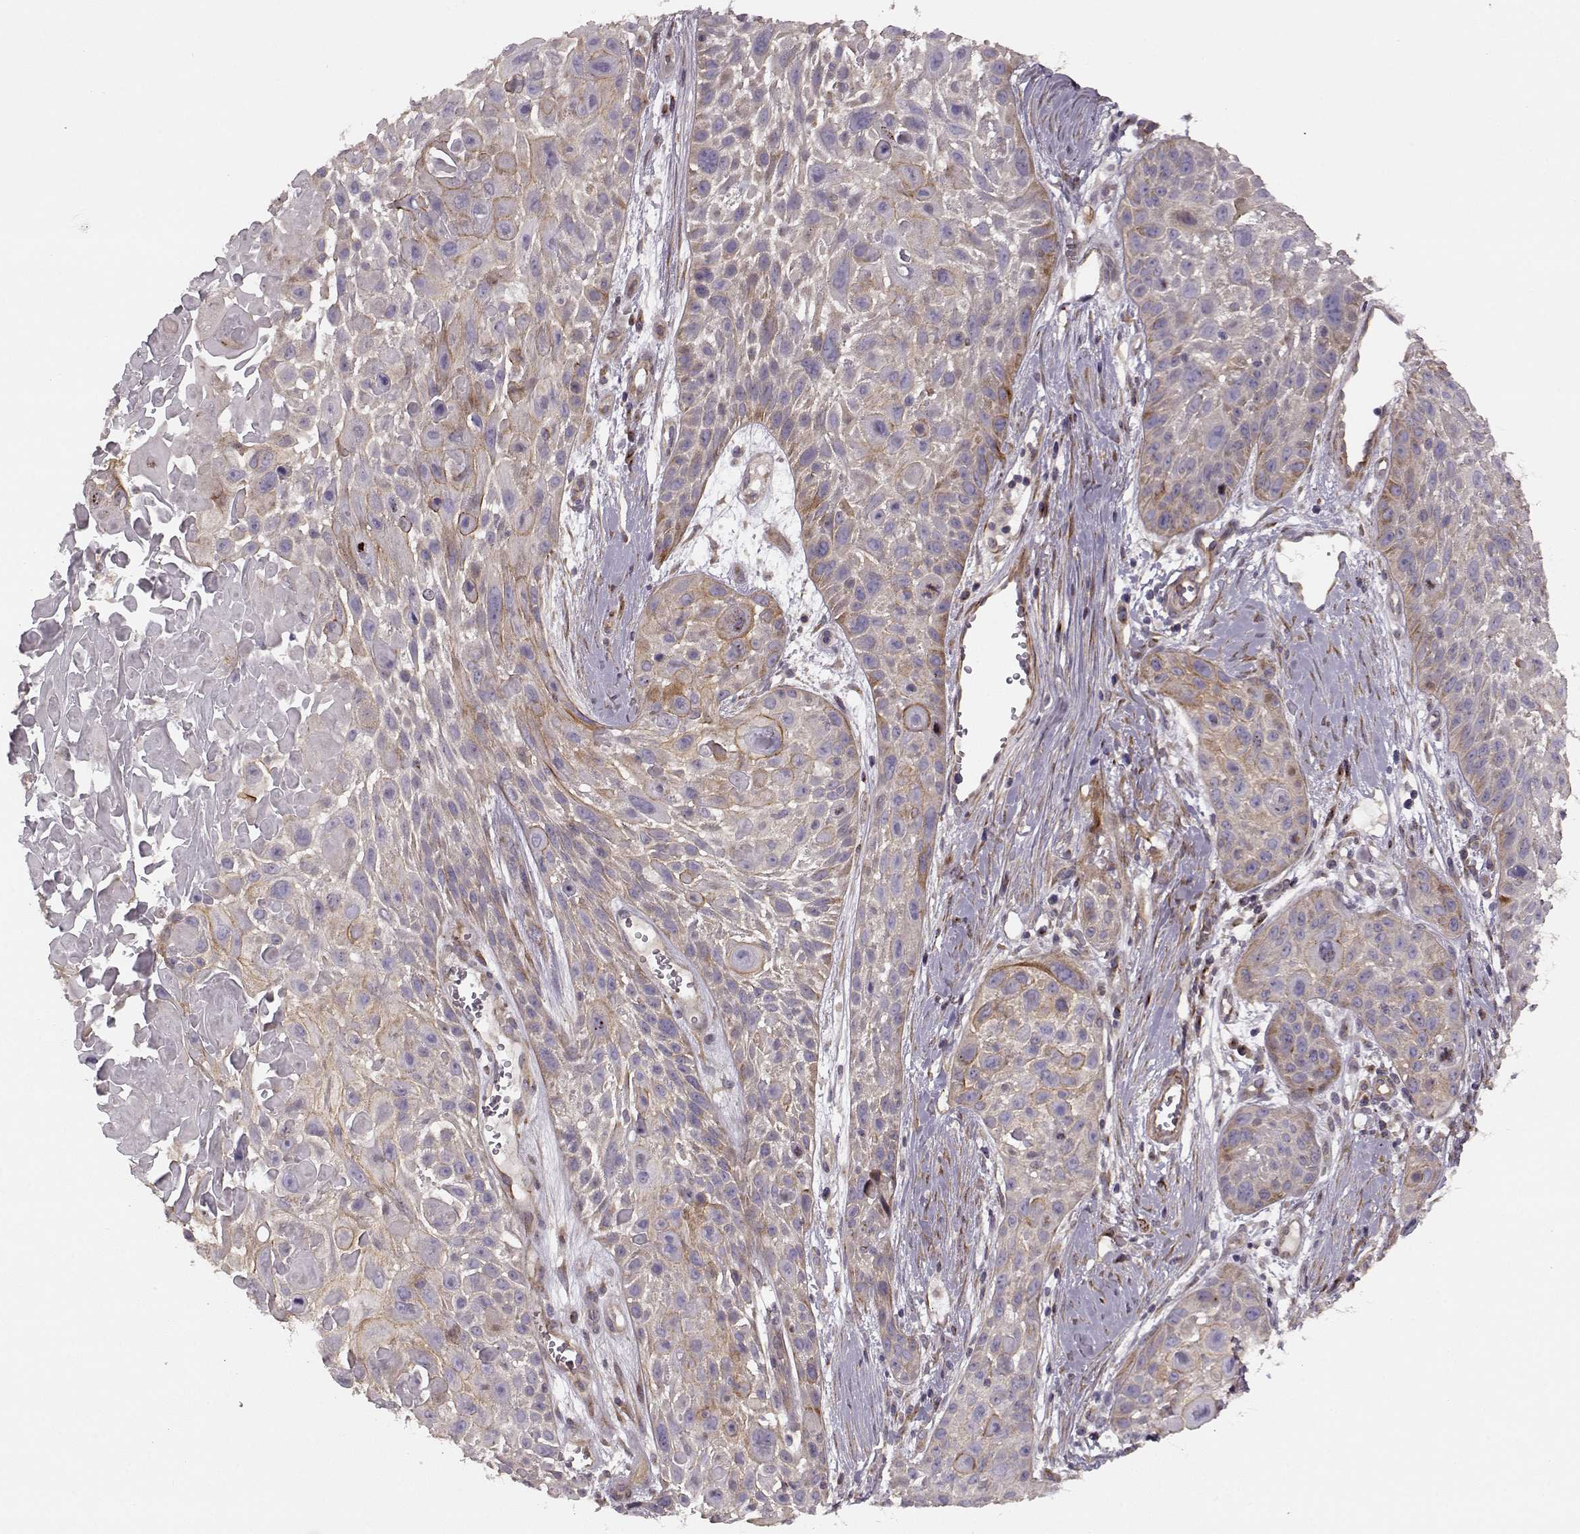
{"staining": {"intensity": "weak", "quantity": ">75%", "location": "cytoplasmic/membranous"}, "tissue": "skin cancer", "cell_type": "Tumor cells", "image_type": "cancer", "snomed": [{"axis": "morphology", "description": "Squamous cell carcinoma, NOS"}, {"axis": "topography", "description": "Skin"}, {"axis": "topography", "description": "Anal"}], "caption": "Weak cytoplasmic/membranous expression is appreciated in about >75% of tumor cells in squamous cell carcinoma (skin).", "gene": "MTR", "patient": {"sex": "female", "age": 75}}